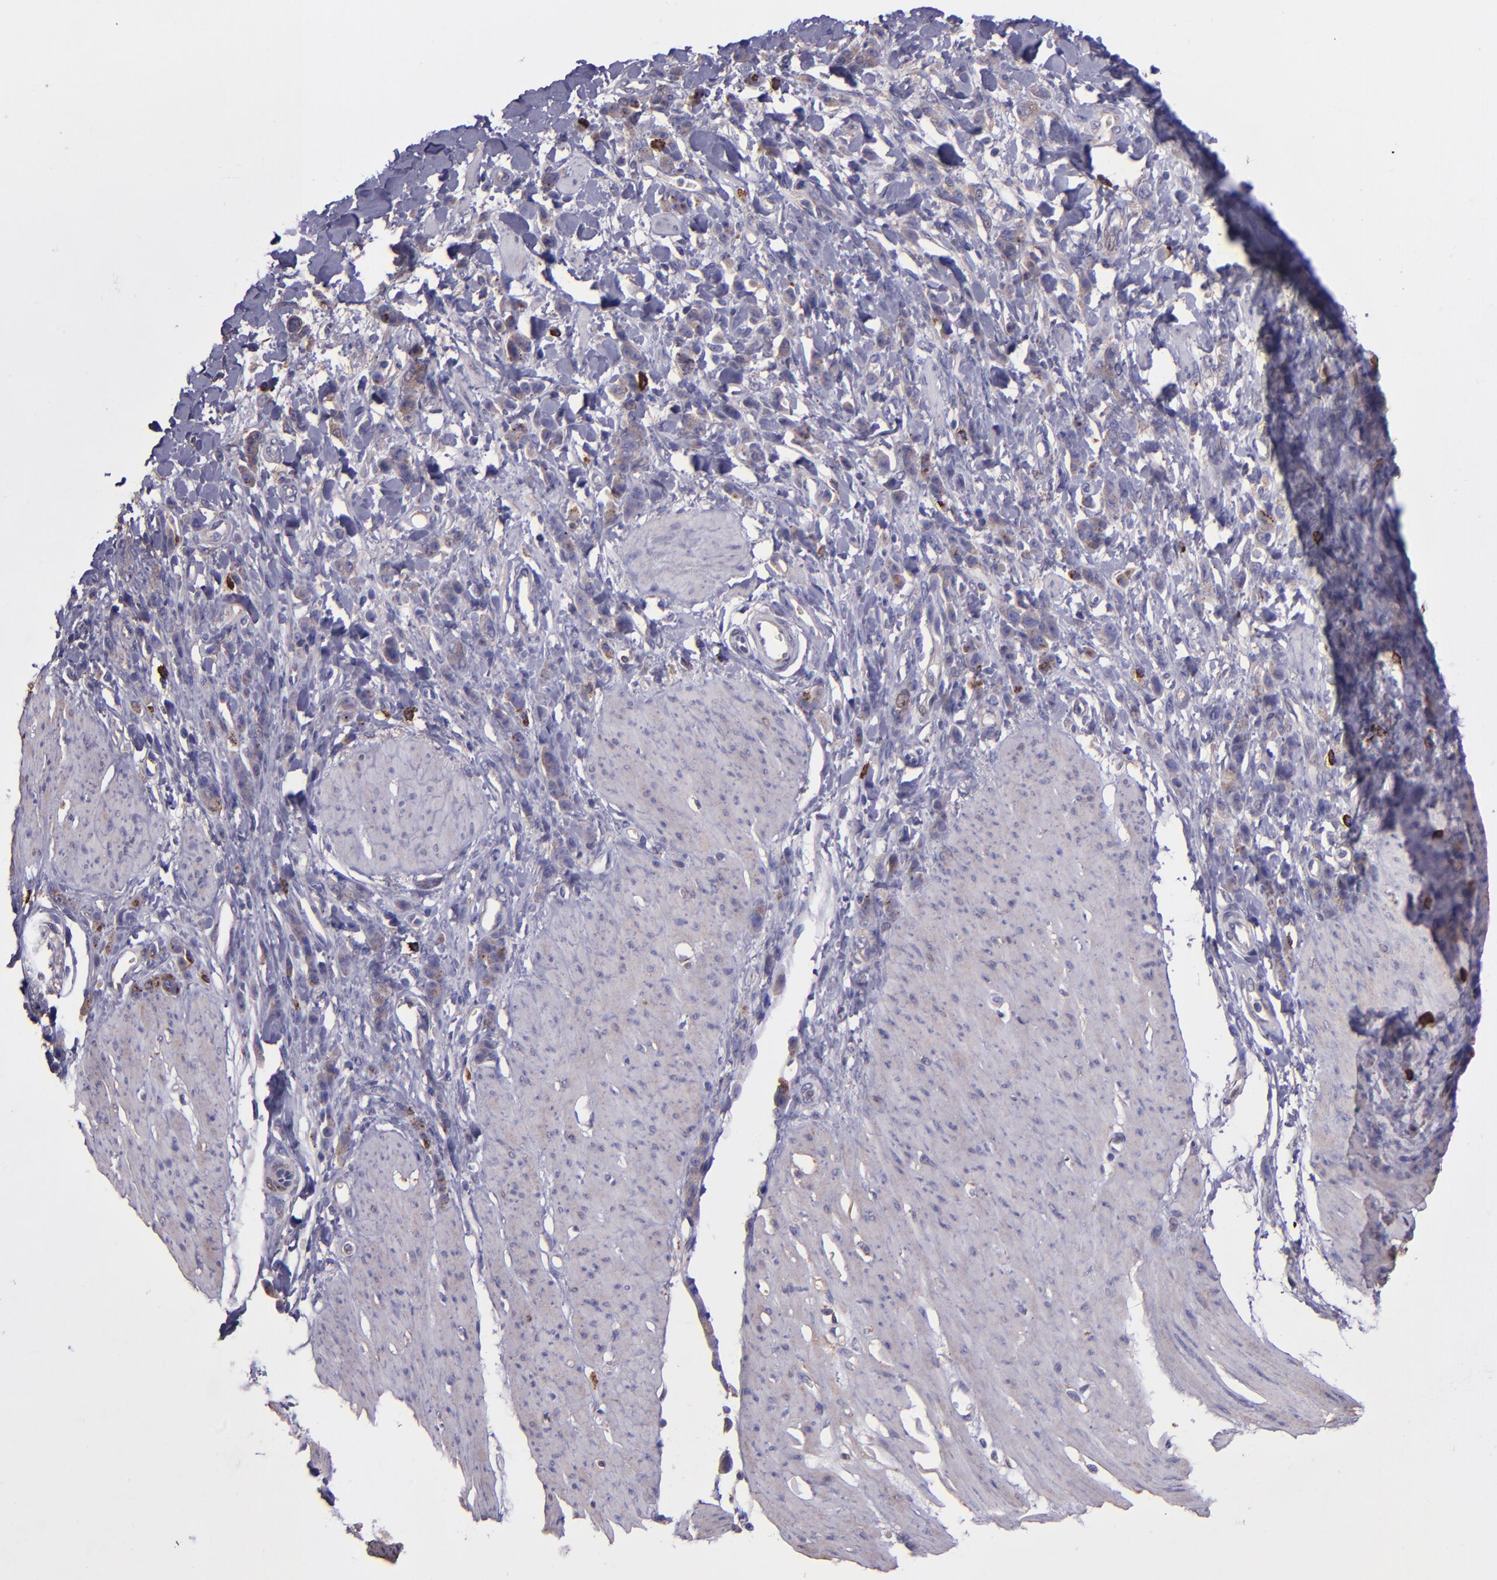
{"staining": {"intensity": "weak", "quantity": ">75%", "location": "cytoplasmic/membranous"}, "tissue": "stomach cancer", "cell_type": "Tumor cells", "image_type": "cancer", "snomed": [{"axis": "morphology", "description": "Normal tissue, NOS"}, {"axis": "morphology", "description": "Adenocarcinoma, NOS"}, {"axis": "topography", "description": "Stomach"}], "caption": "An immunohistochemistry (IHC) photomicrograph of tumor tissue is shown. Protein staining in brown highlights weak cytoplasmic/membranous positivity in adenocarcinoma (stomach) within tumor cells. Ihc stains the protein in brown and the nuclei are stained blue.", "gene": "WASHC1", "patient": {"sex": "male", "age": 82}}